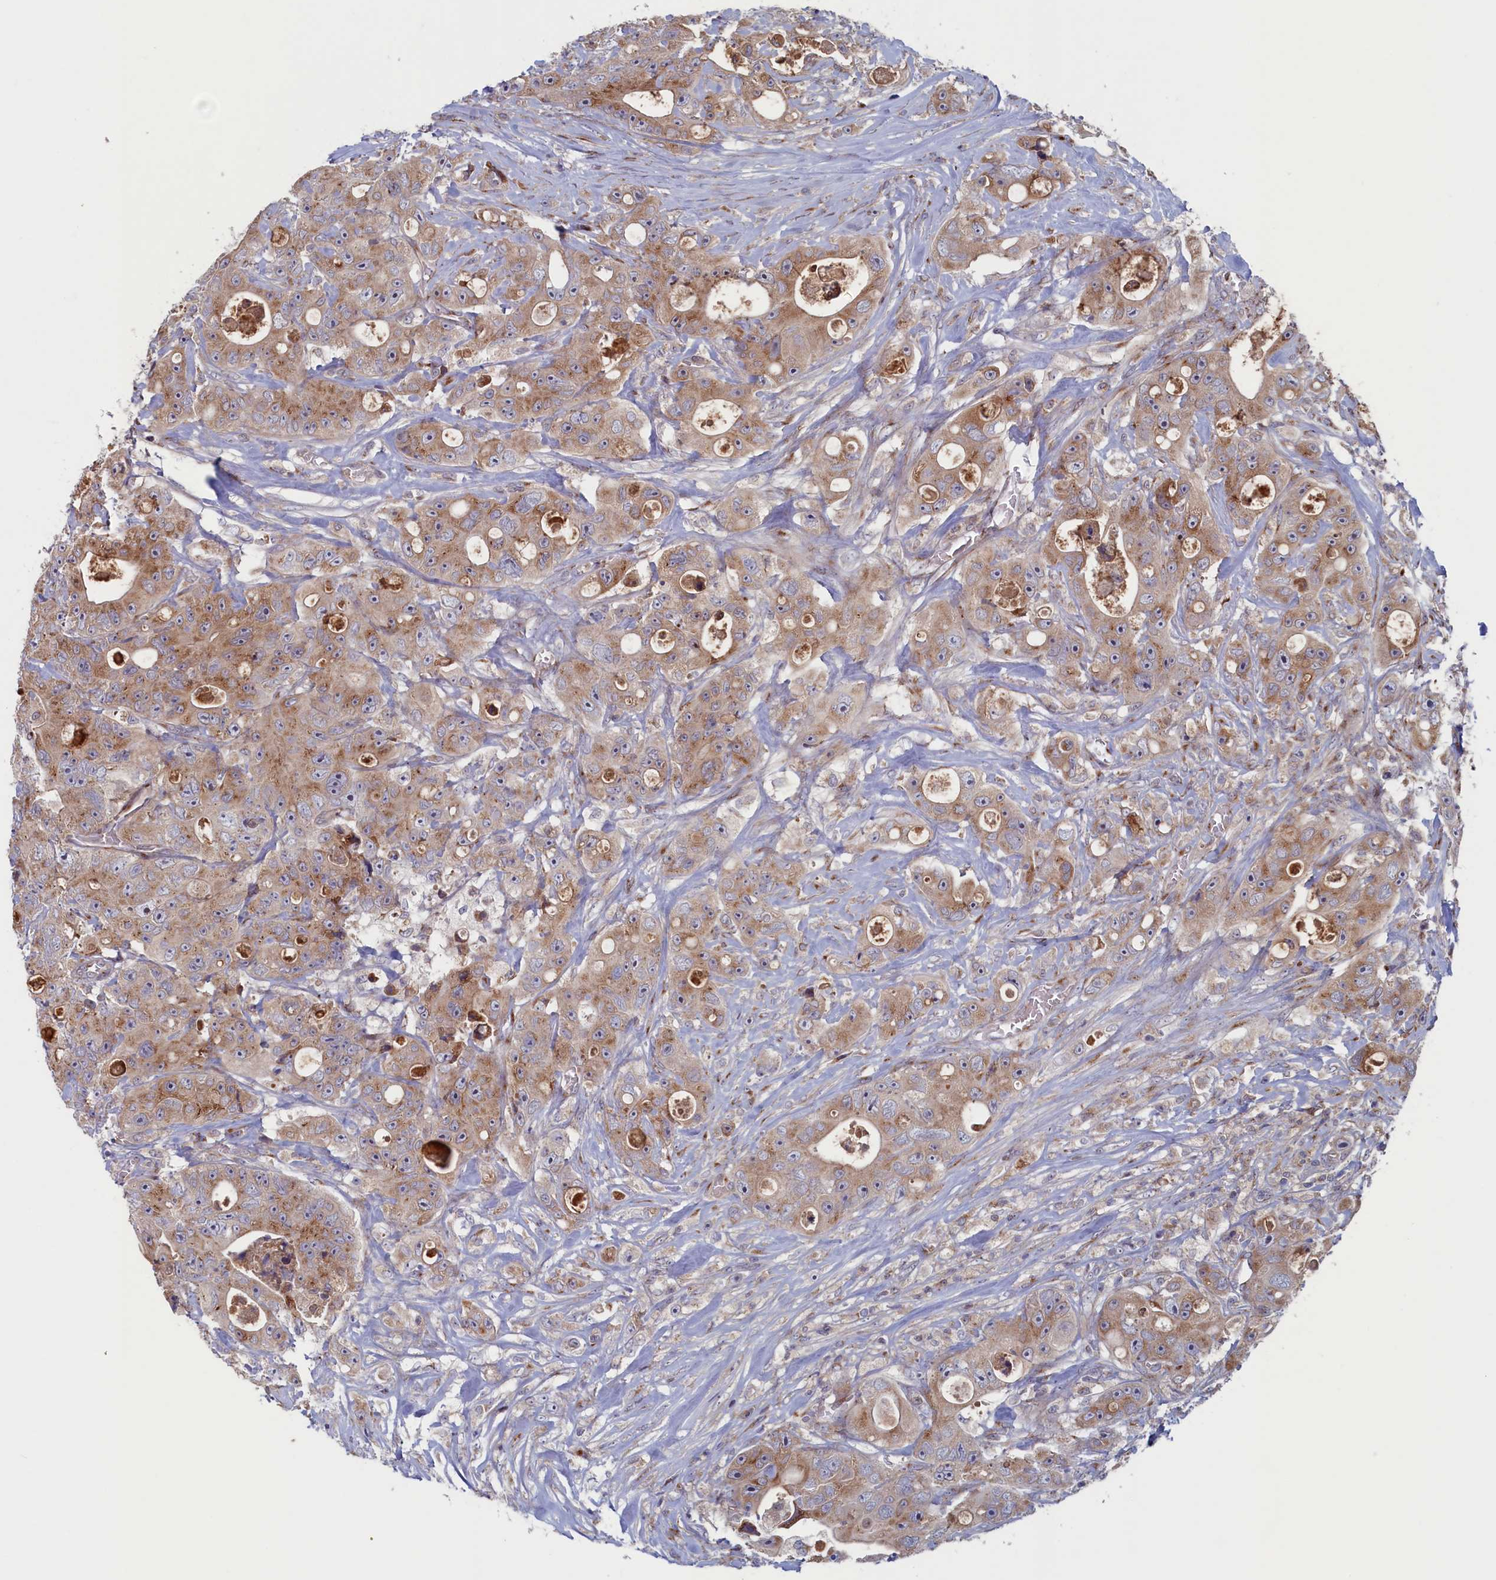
{"staining": {"intensity": "moderate", "quantity": ">75%", "location": "cytoplasmic/membranous"}, "tissue": "colorectal cancer", "cell_type": "Tumor cells", "image_type": "cancer", "snomed": [{"axis": "morphology", "description": "Adenocarcinoma, NOS"}, {"axis": "topography", "description": "Colon"}], "caption": "The photomicrograph displays staining of colorectal cancer (adenocarcinoma), revealing moderate cytoplasmic/membranous protein expression (brown color) within tumor cells. (brown staining indicates protein expression, while blue staining denotes nuclei).", "gene": "MTFMT", "patient": {"sex": "female", "age": 46}}